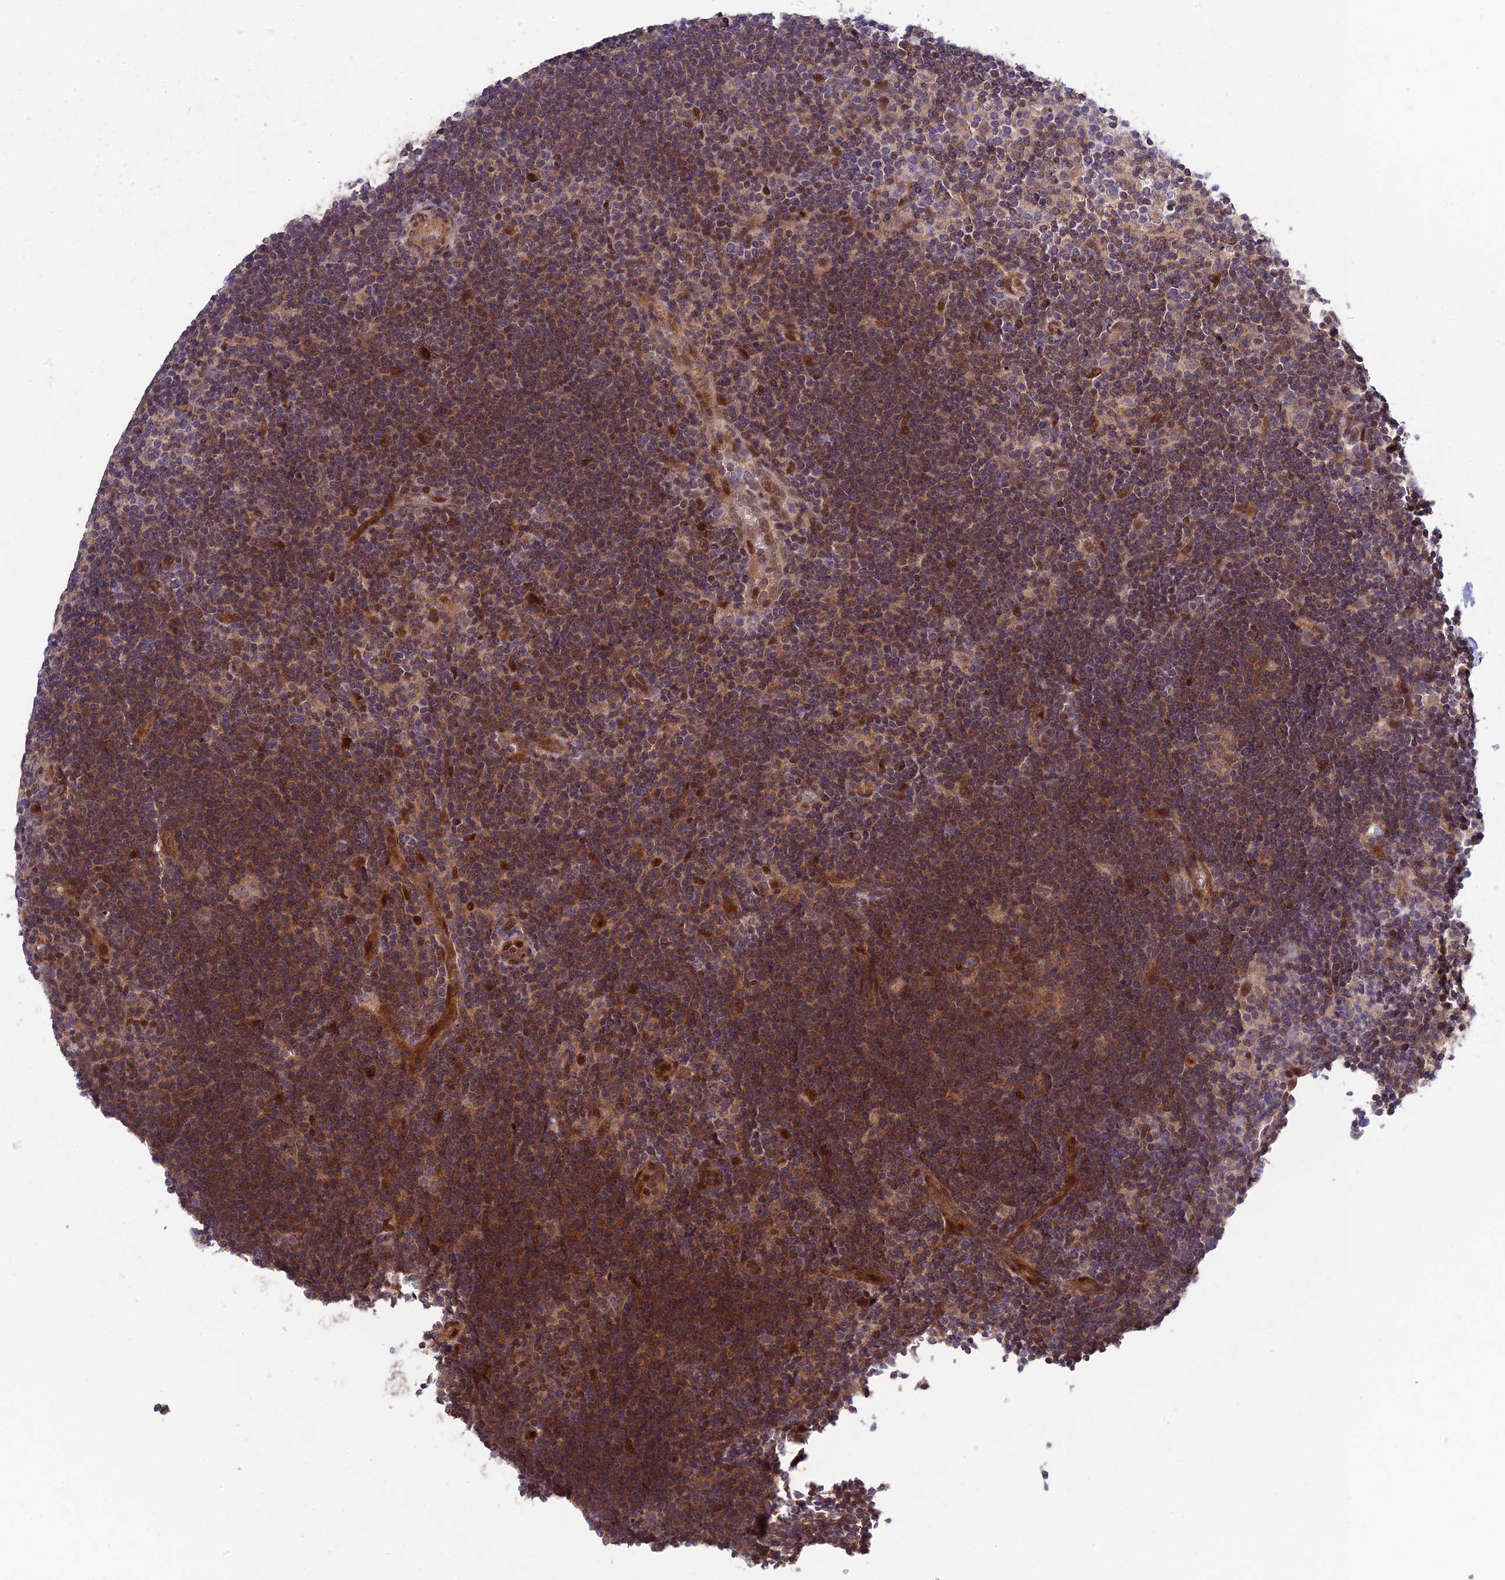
{"staining": {"intensity": "weak", "quantity": "<25%", "location": "cytoplasmic/membranous"}, "tissue": "lymphoma", "cell_type": "Tumor cells", "image_type": "cancer", "snomed": [{"axis": "morphology", "description": "Hodgkin's disease, NOS"}, {"axis": "topography", "description": "Lymph node"}], "caption": "IHC photomicrograph of lymphoma stained for a protein (brown), which shows no staining in tumor cells.", "gene": "PLEKHG2", "patient": {"sex": "female", "age": 57}}